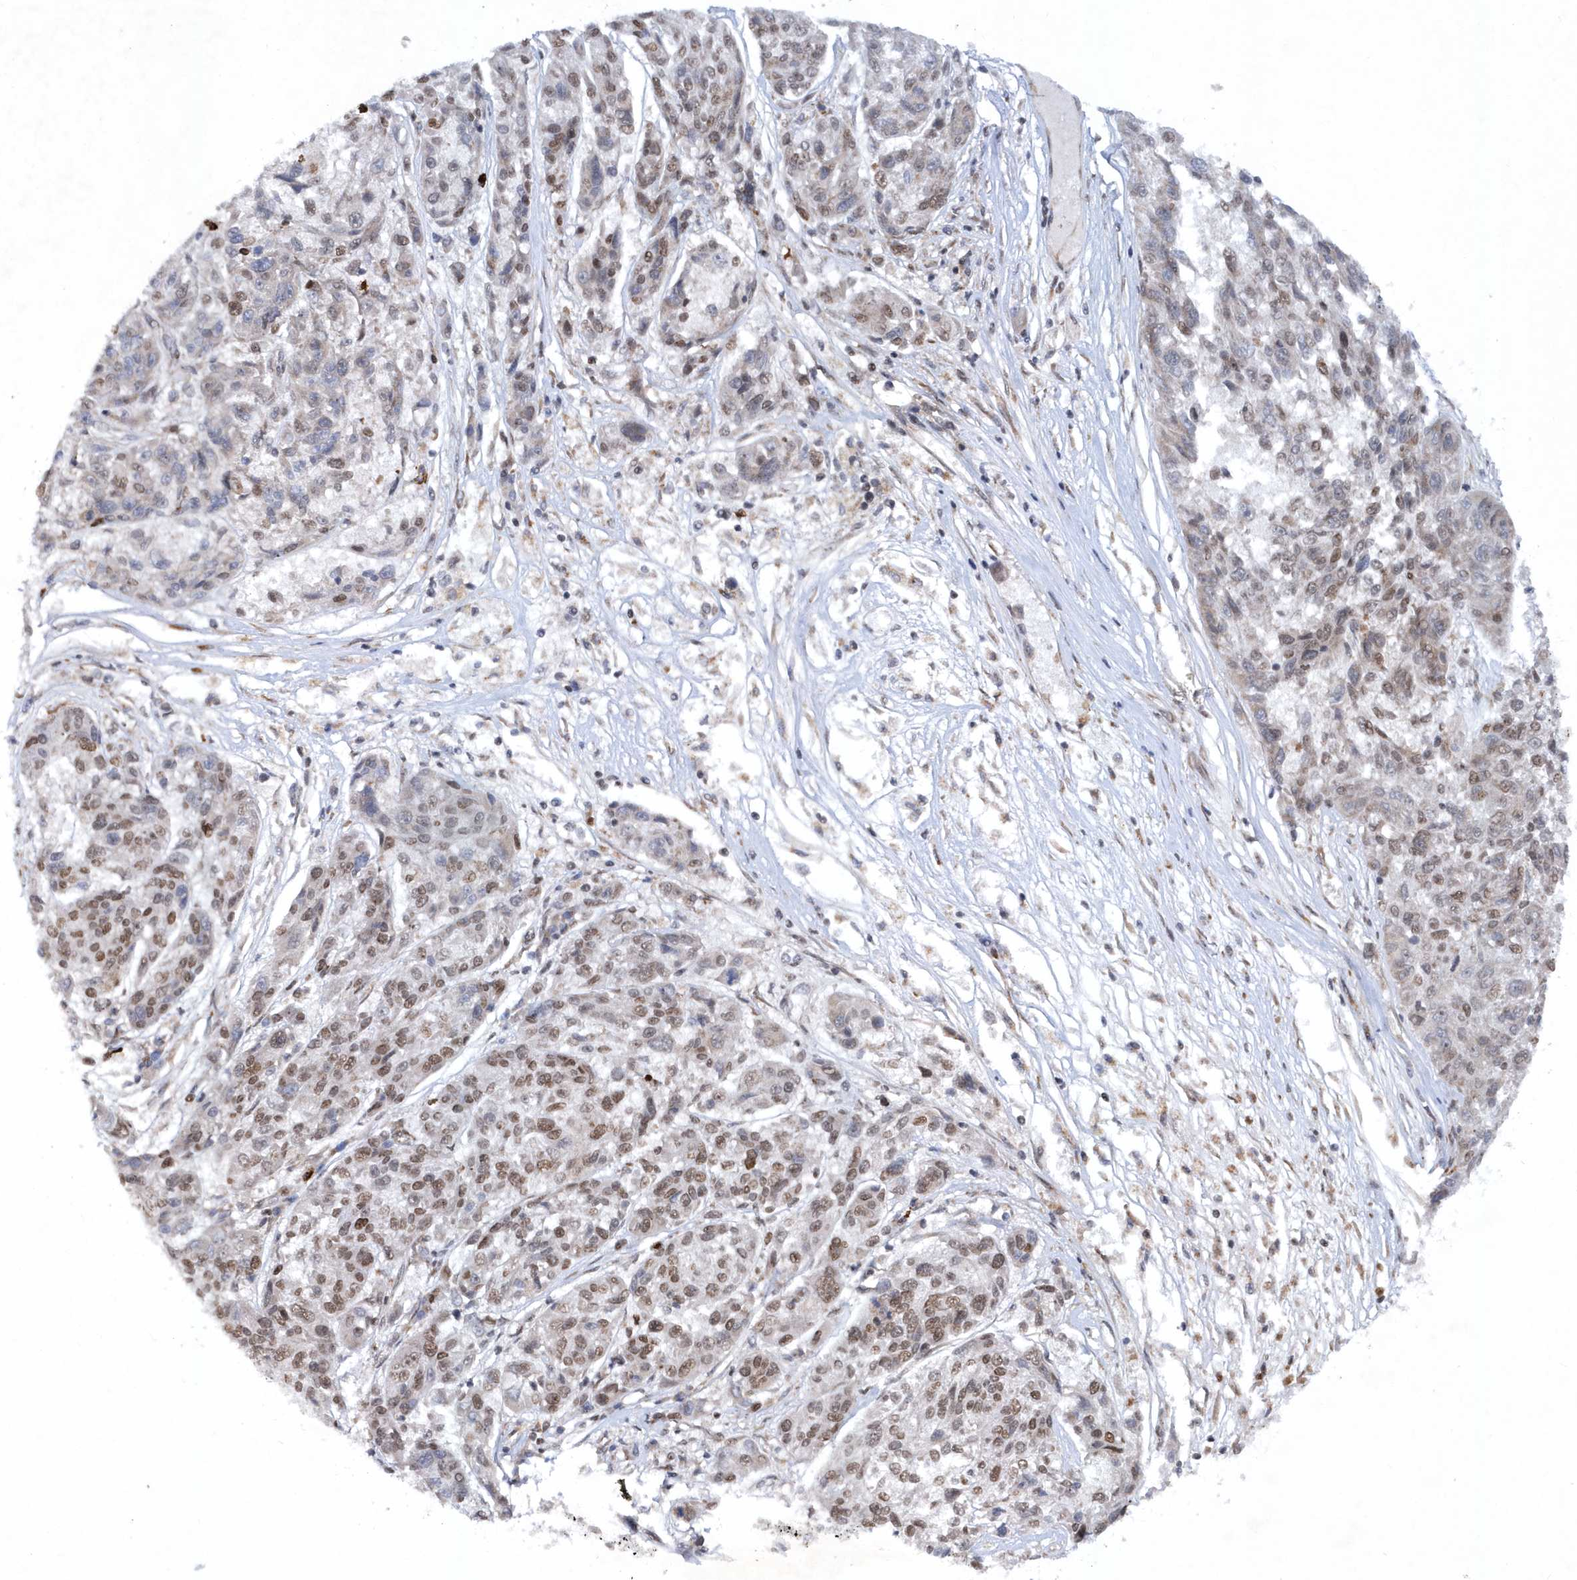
{"staining": {"intensity": "weak", "quantity": "25%-75%", "location": "nuclear"}, "tissue": "melanoma", "cell_type": "Tumor cells", "image_type": "cancer", "snomed": [{"axis": "morphology", "description": "Malignant melanoma, NOS"}, {"axis": "topography", "description": "Skin"}], "caption": "Weak nuclear positivity for a protein is present in approximately 25%-75% of tumor cells of melanoma using IHC.", "gene": "SOWAHB", "patient": {"sex": "male", "age": 53}}